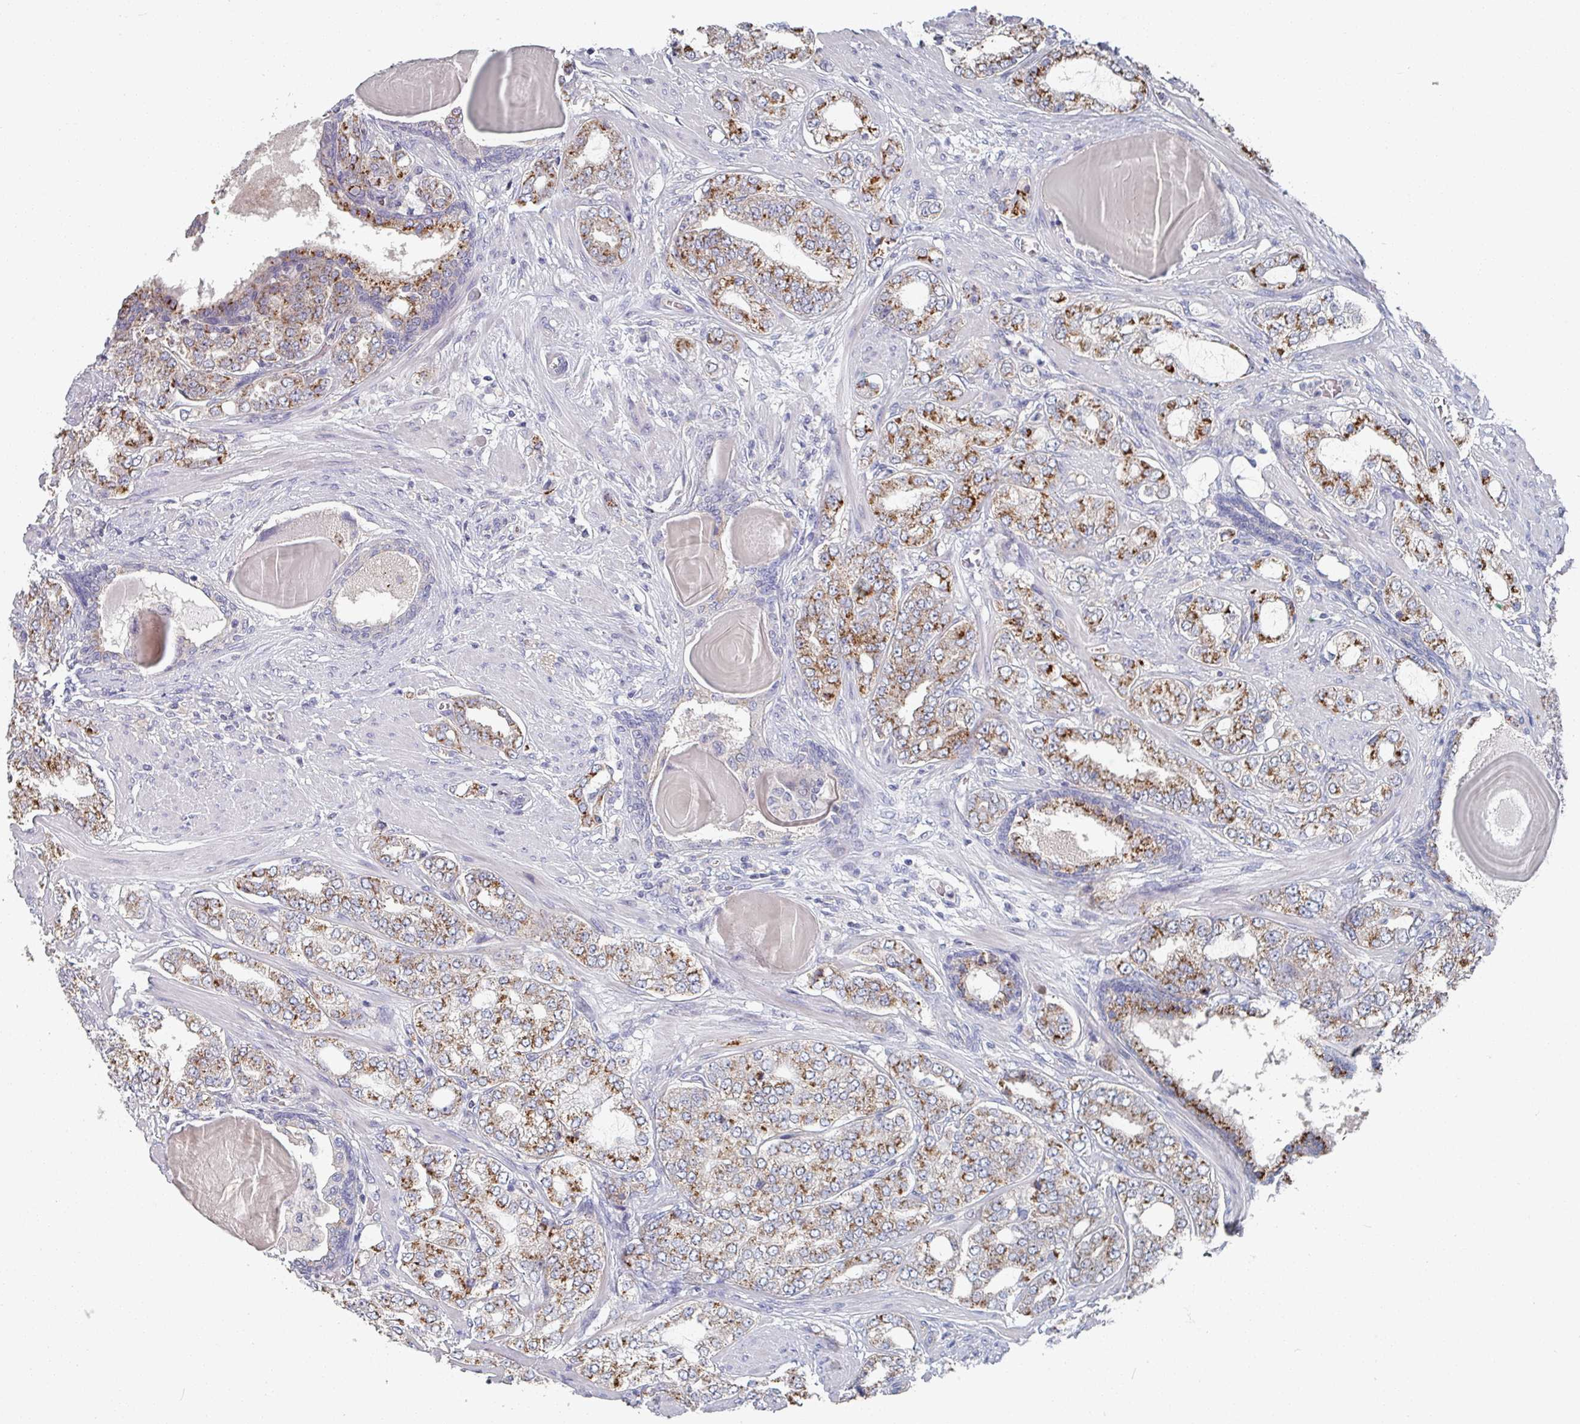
{"staining": {"intensity": "moderate", "quantity": ">75%", "location": "cytoplasmic/membranous"}, "tissue": "prostate cancer", "cell_type": "Tumor cells", "image_type": "cancer", "snomed": [{"axis": "morphology", "description": "Adenocarcinoma, High grade"}, {"axis": "topography", "description": "Prostate"}], "caption": "The immunohistochemical stain highlights moderate cytoplasmic/membranous staining in tumor cells of prostate cancer tissue.", "gene": "EFL1", "patient": {"sex": "male", "age": 64}}